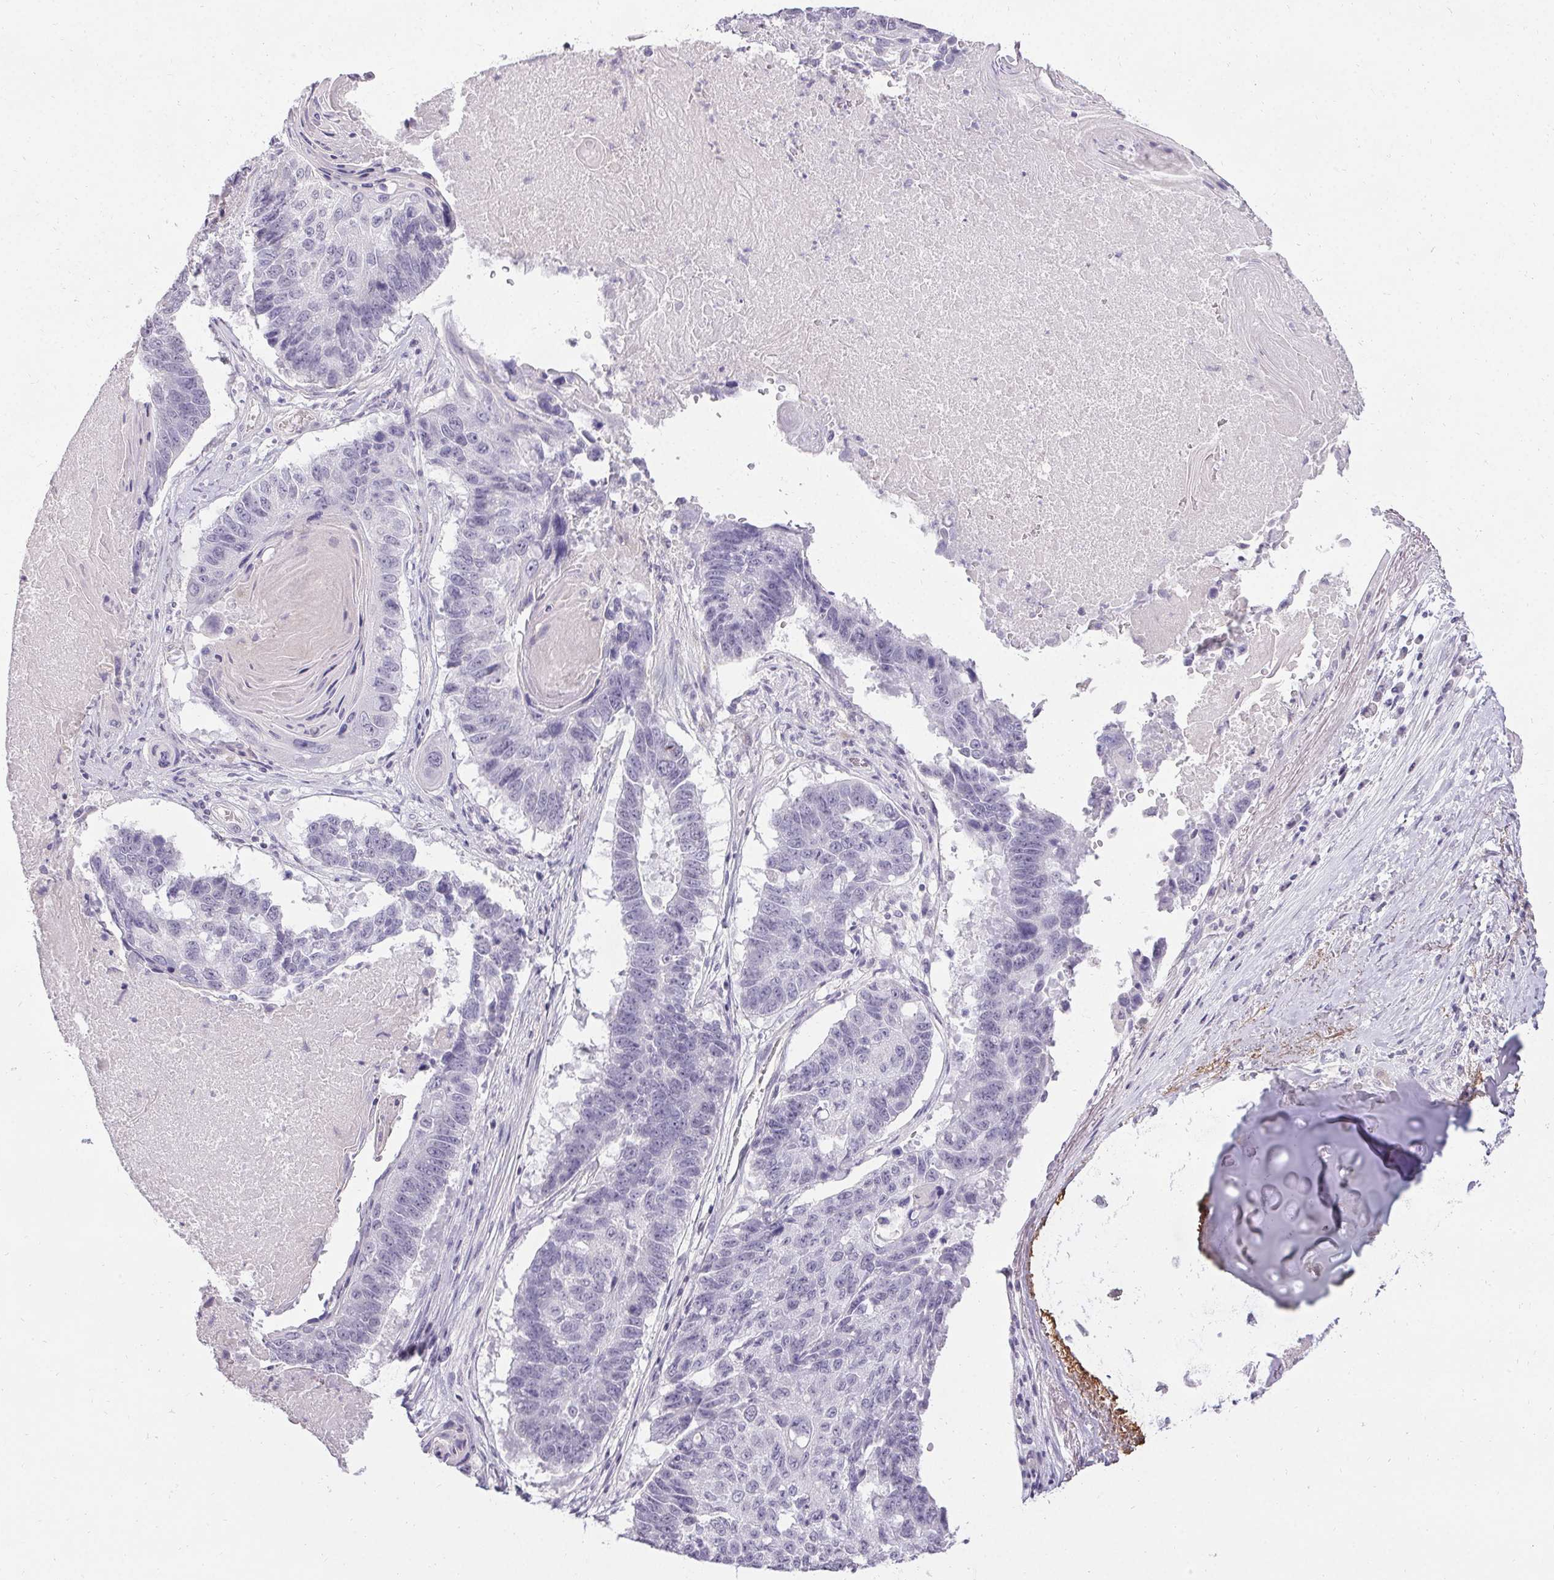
{"staining": {"intensity": "negative", "quantity": "none", "location": "none"}, "tissue": "lung cancer", "cell_type": "Tumor cells", "image_type": "cancer", "snomed": [{"axis": "morphology", "description": "Squamous cell carcinoma, NOS"}, {"axis": "topography", "description": "Lung"}], "caption": "Tumor cells show no significant protein positivity in squamous cell carcinoma (lung). (DAB (3,3'-diaminobenzidine) immunohistochemistry with hematoxylin counter stain).", "gene": "PMEL", "patient": {"sex": "male", "age": 73}}